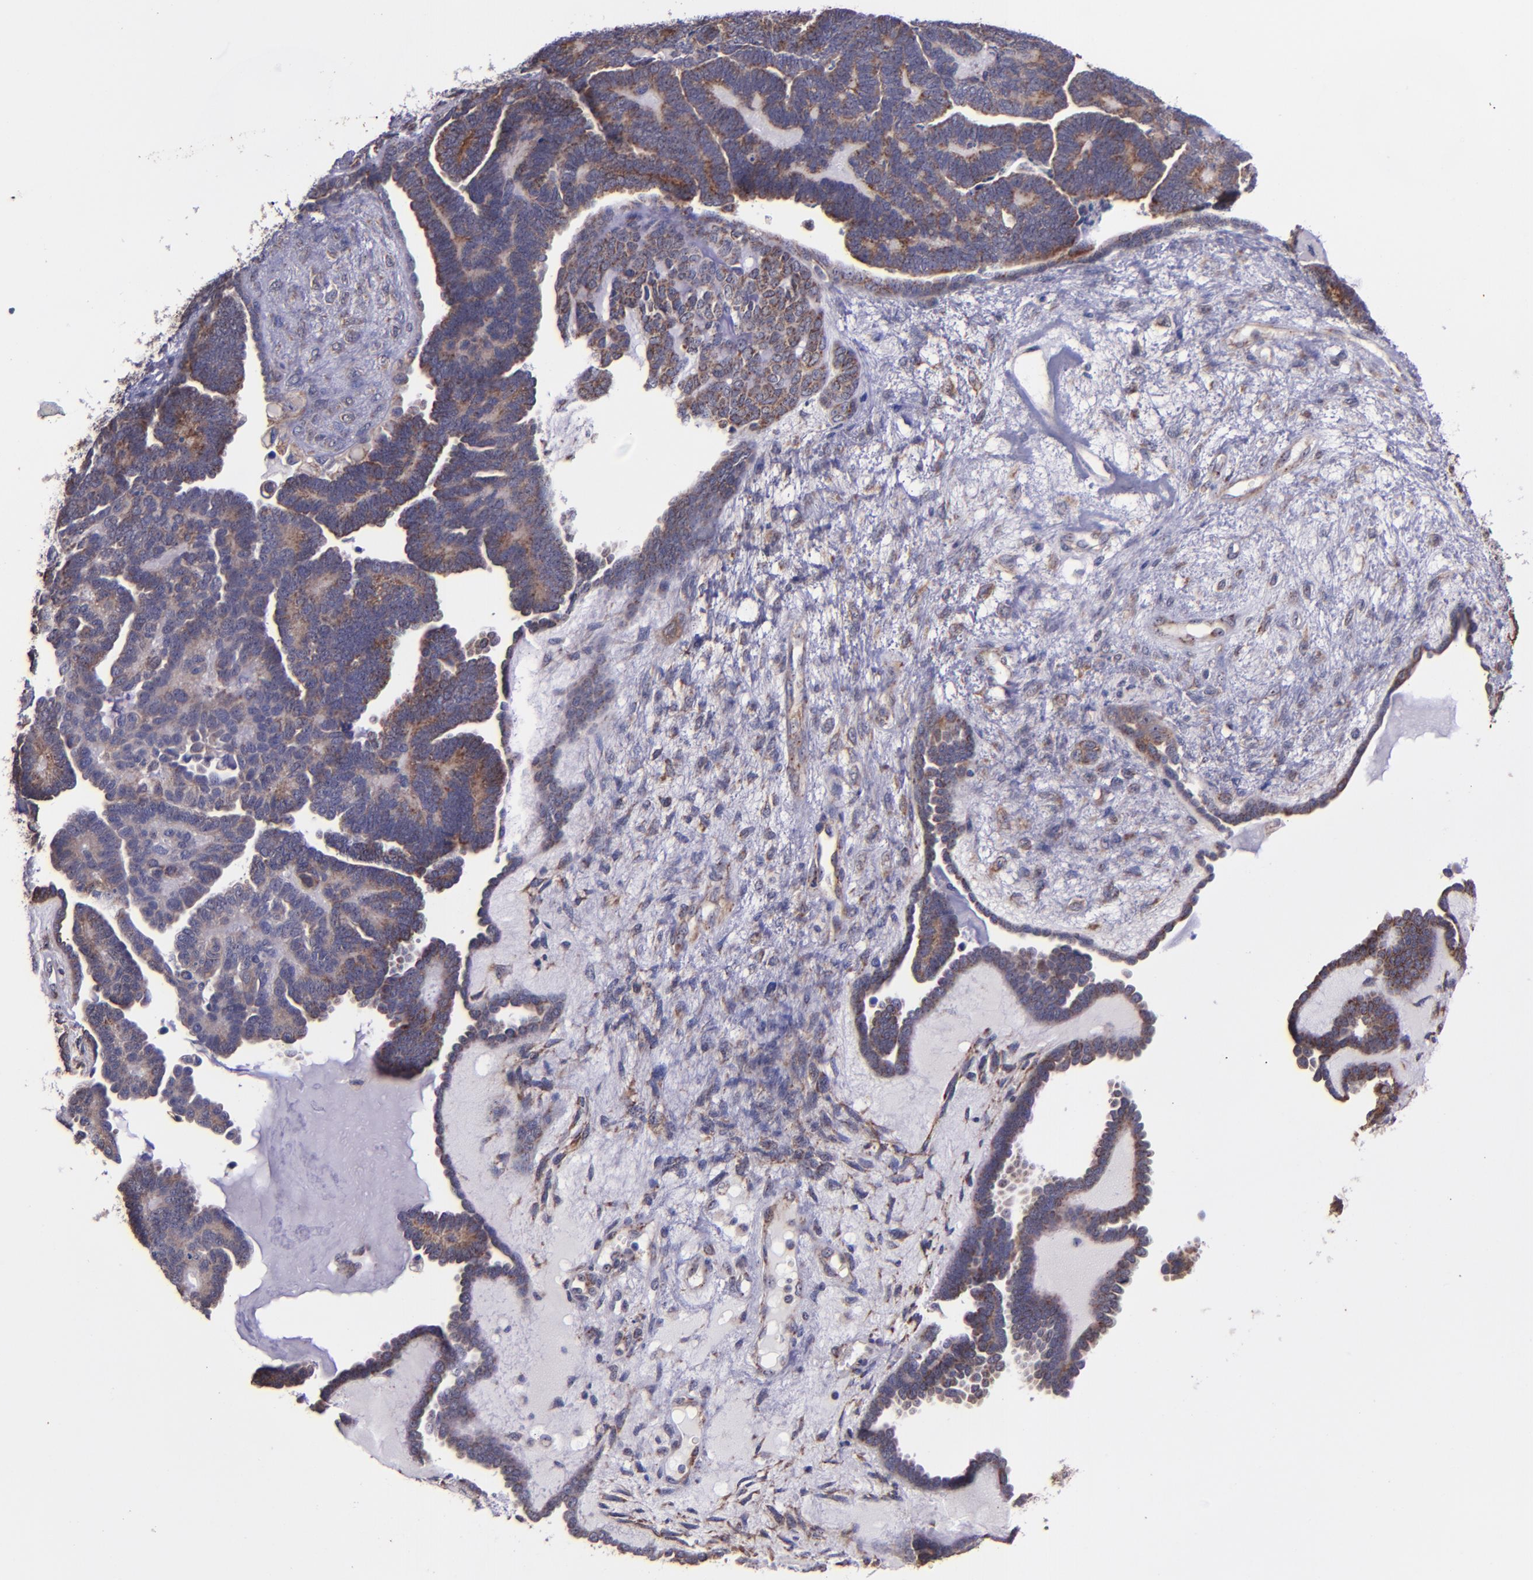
{"staining": {"intensity": "moderate", "quantity": ">75%", "location": "cytoplasmic/membranous"}, "tissue": "endometrial cancer", "cell_type": "Tumor cells", "image_type": "cancer", "snomed": [{"axis": "morphology", "description": "Neoplasm, malignant, NOS"}, {"axis": "topography", "description": "Endometrium"}], "caption": "Immunohistochemical staining of neoplasm (malignant) (endometrial) shows medium levels of moderate cytoplasmic/membranous protein positivity in about >75% of tumor cells.", "gene": "SHC1", "patient": {"sex": "female", "age": 74}}